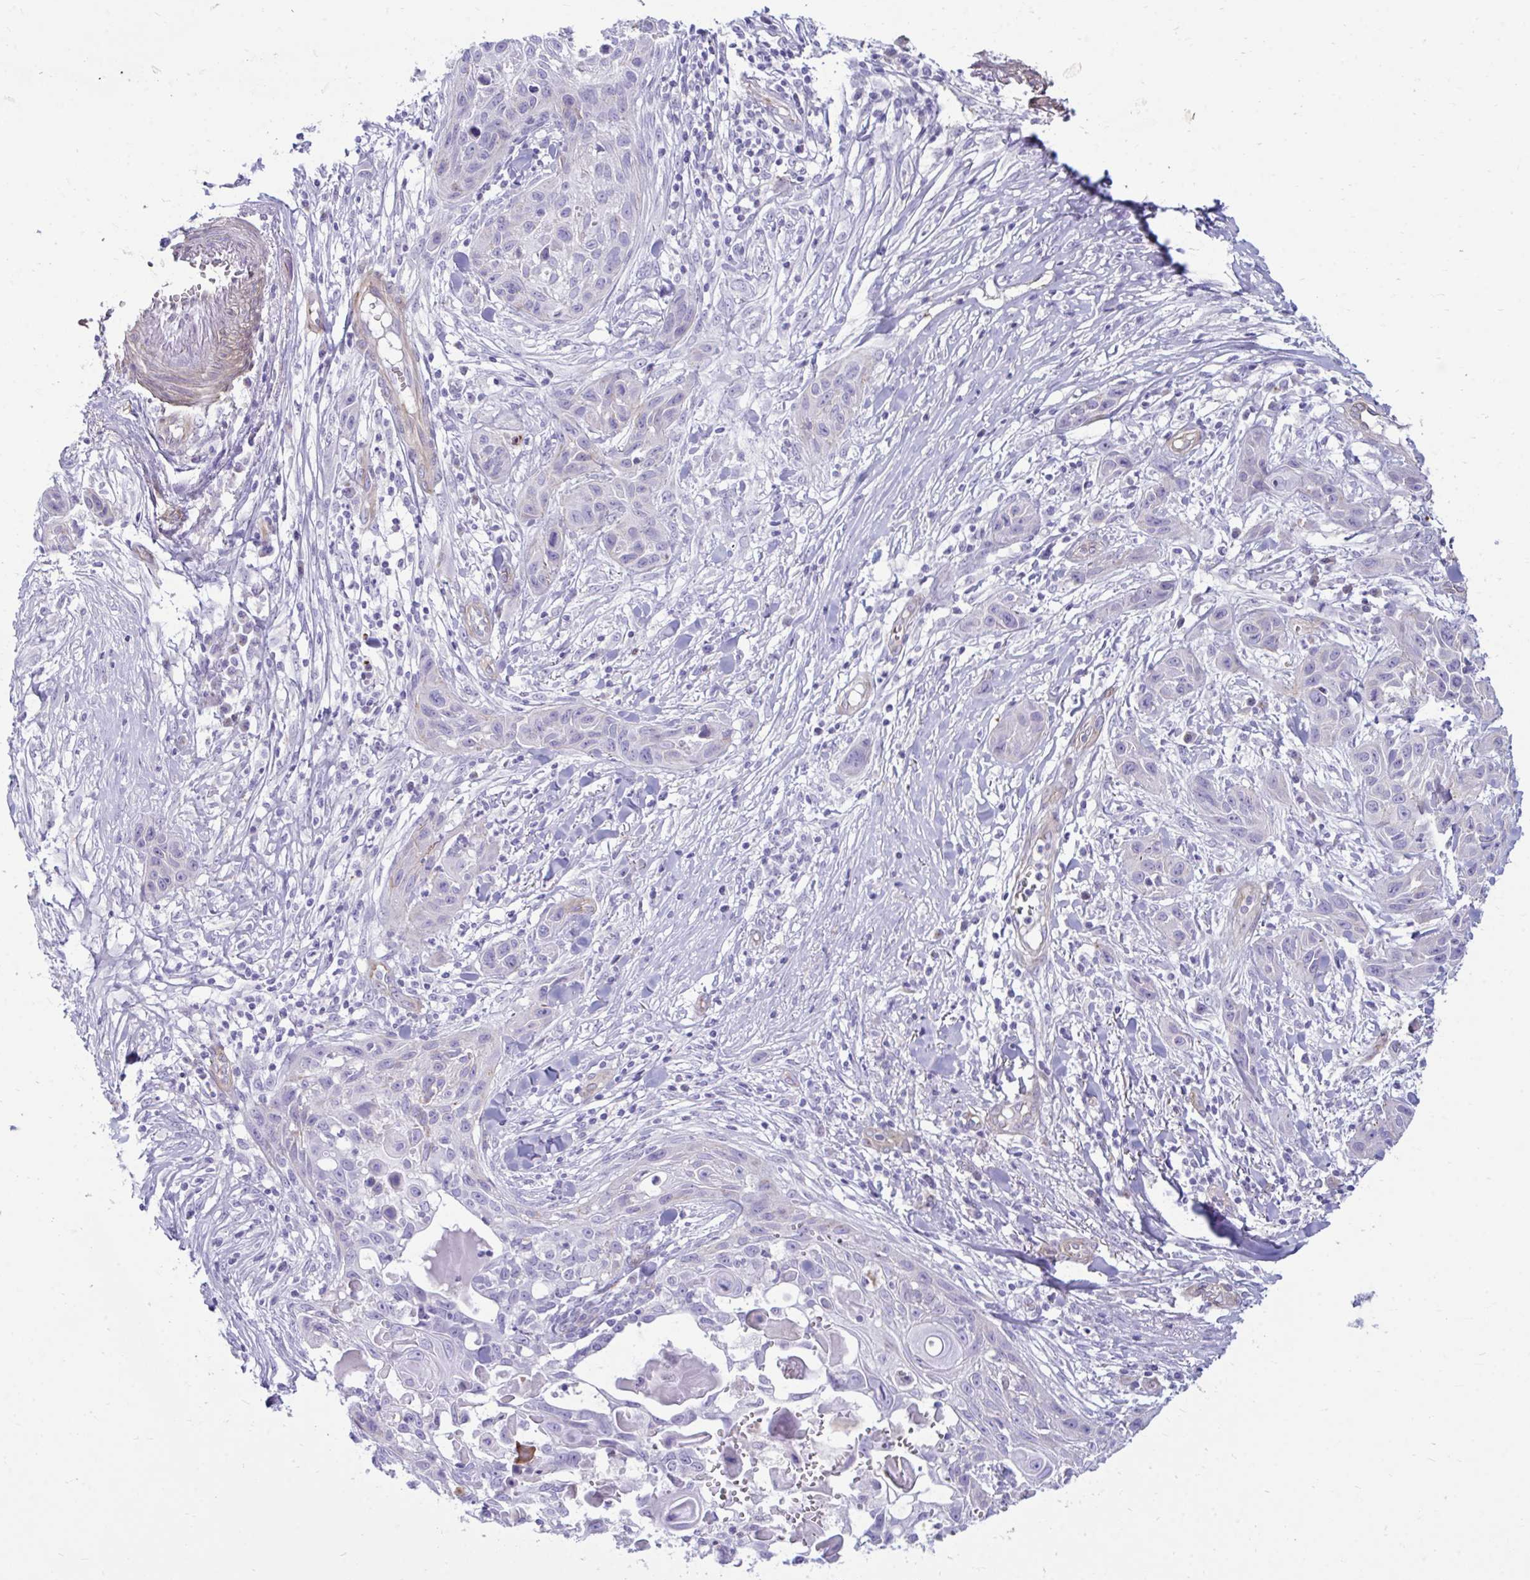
{"staining": {"intensity": "negative", "quantity": "none", "location": "none"}, "tissue": "skin cancer", "cell_type": "Tumor cells", "image_type": "cancer", "snomed": [{"axis": "morphology", "description": "Squamous cell carcinoma, NOS"}, {"axis": "topography", "description": "Skin"}, {"axis": "topography", "description": "Vulva"}], "caption": "This is an immunohistochemistry (IHC) photomicrograph of squamous cell carcinoma (skin). There is no positivity in tumor cells.", "gene": "UBL3", "patient": {"sex": "female", "age": 83}}